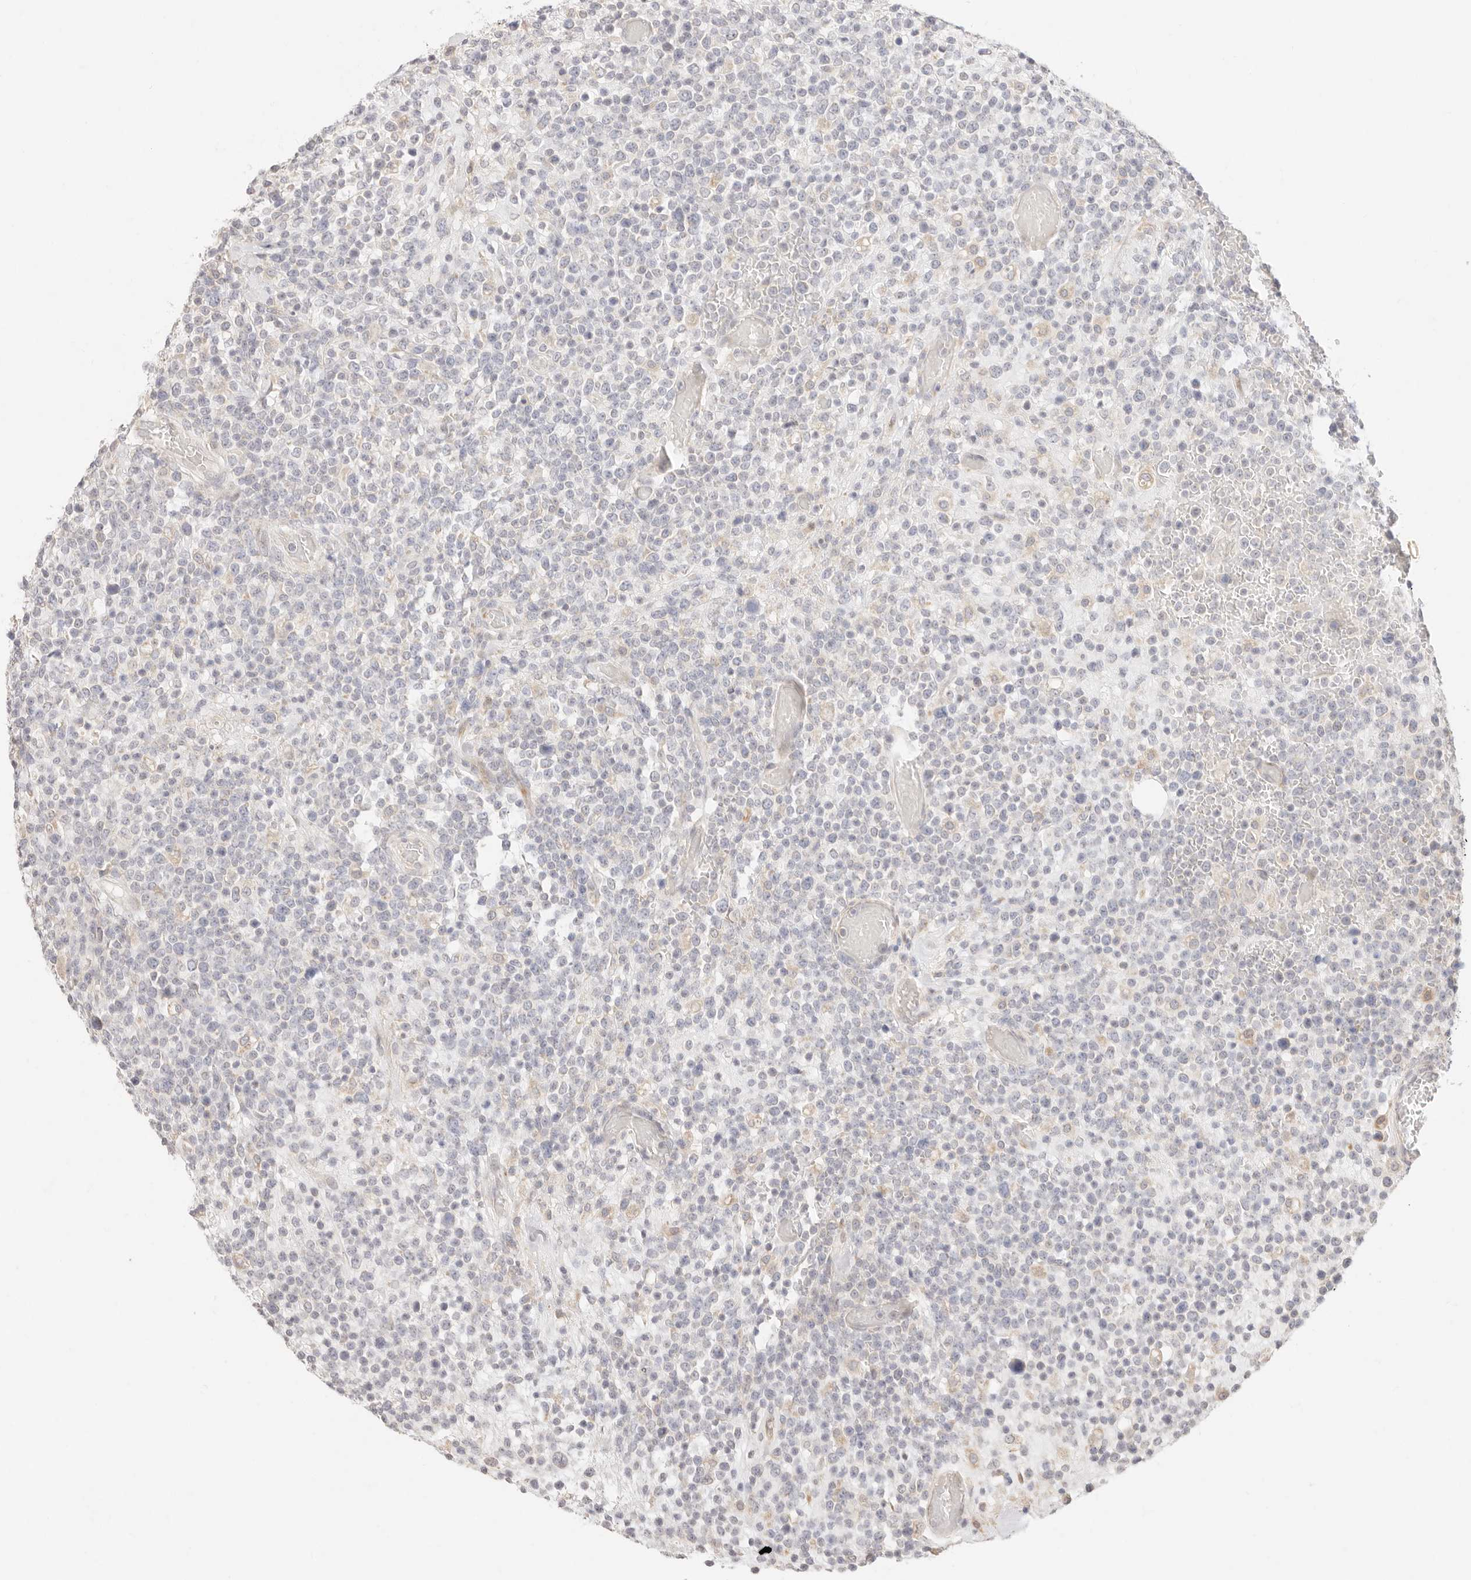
{"staining": {"intensity": "negative", "quantity": "none", "location": "none"}, "tissue": "lymphoma", "cell_type": "Tumor cells", "image_type": "cancer", "snomed": [{"axis": "morphology", "description": "Malignant lymphoma, non-Hodgkin's type, High grade"}, {"axis": "topography", "description": "Colon"}], "caption": "Immunohistochemistry micrograph of neoplastic tissue: human malignant lymphoma, non-Hodgkin's type (high-grade) stained with DAB exhibits no significant protein staining in tumor cells.", "gene": "GPR156", "patient": {"sex": "female", "age": 53}}